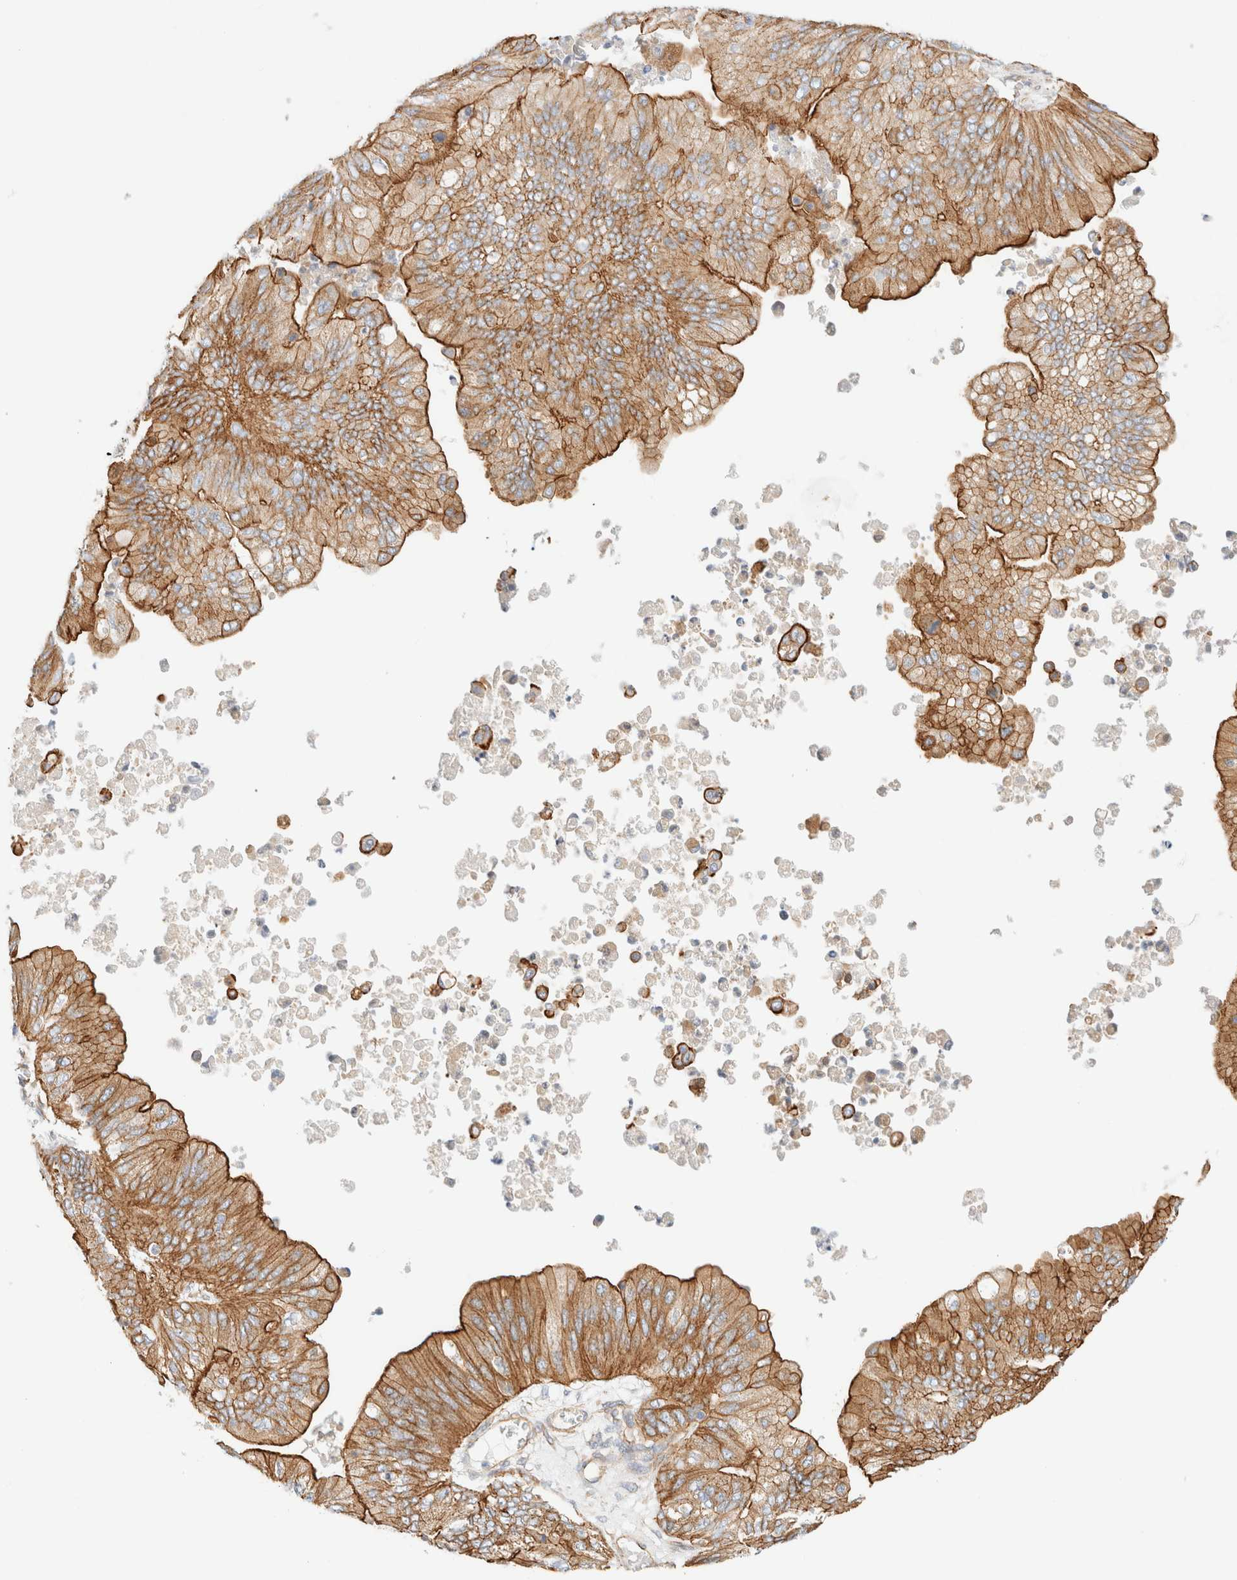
{"staining": {"intensity": "moderate", "quantity": ">75%", "location": "cytoplasmic/membranous"}, "tissue": "ovarian cancer", "cell_type": "Tumor cells", "image_type": "cancer", "snomed": [{"axis": "morphology", "description": "Cystadenocarcinoma, mucinous, NOS"}, {"axis": "topography", "description": "Ovary"}], "caption": "Tumor cells reveal moderate cytoplasmic/membranous staining in about >75% of cells in ovarian mucinous cystadenocarcinoma. Nuclei are stained in blue.", "gene": "CYB5R4", "patient": {"sex": "female", "age": 61}}